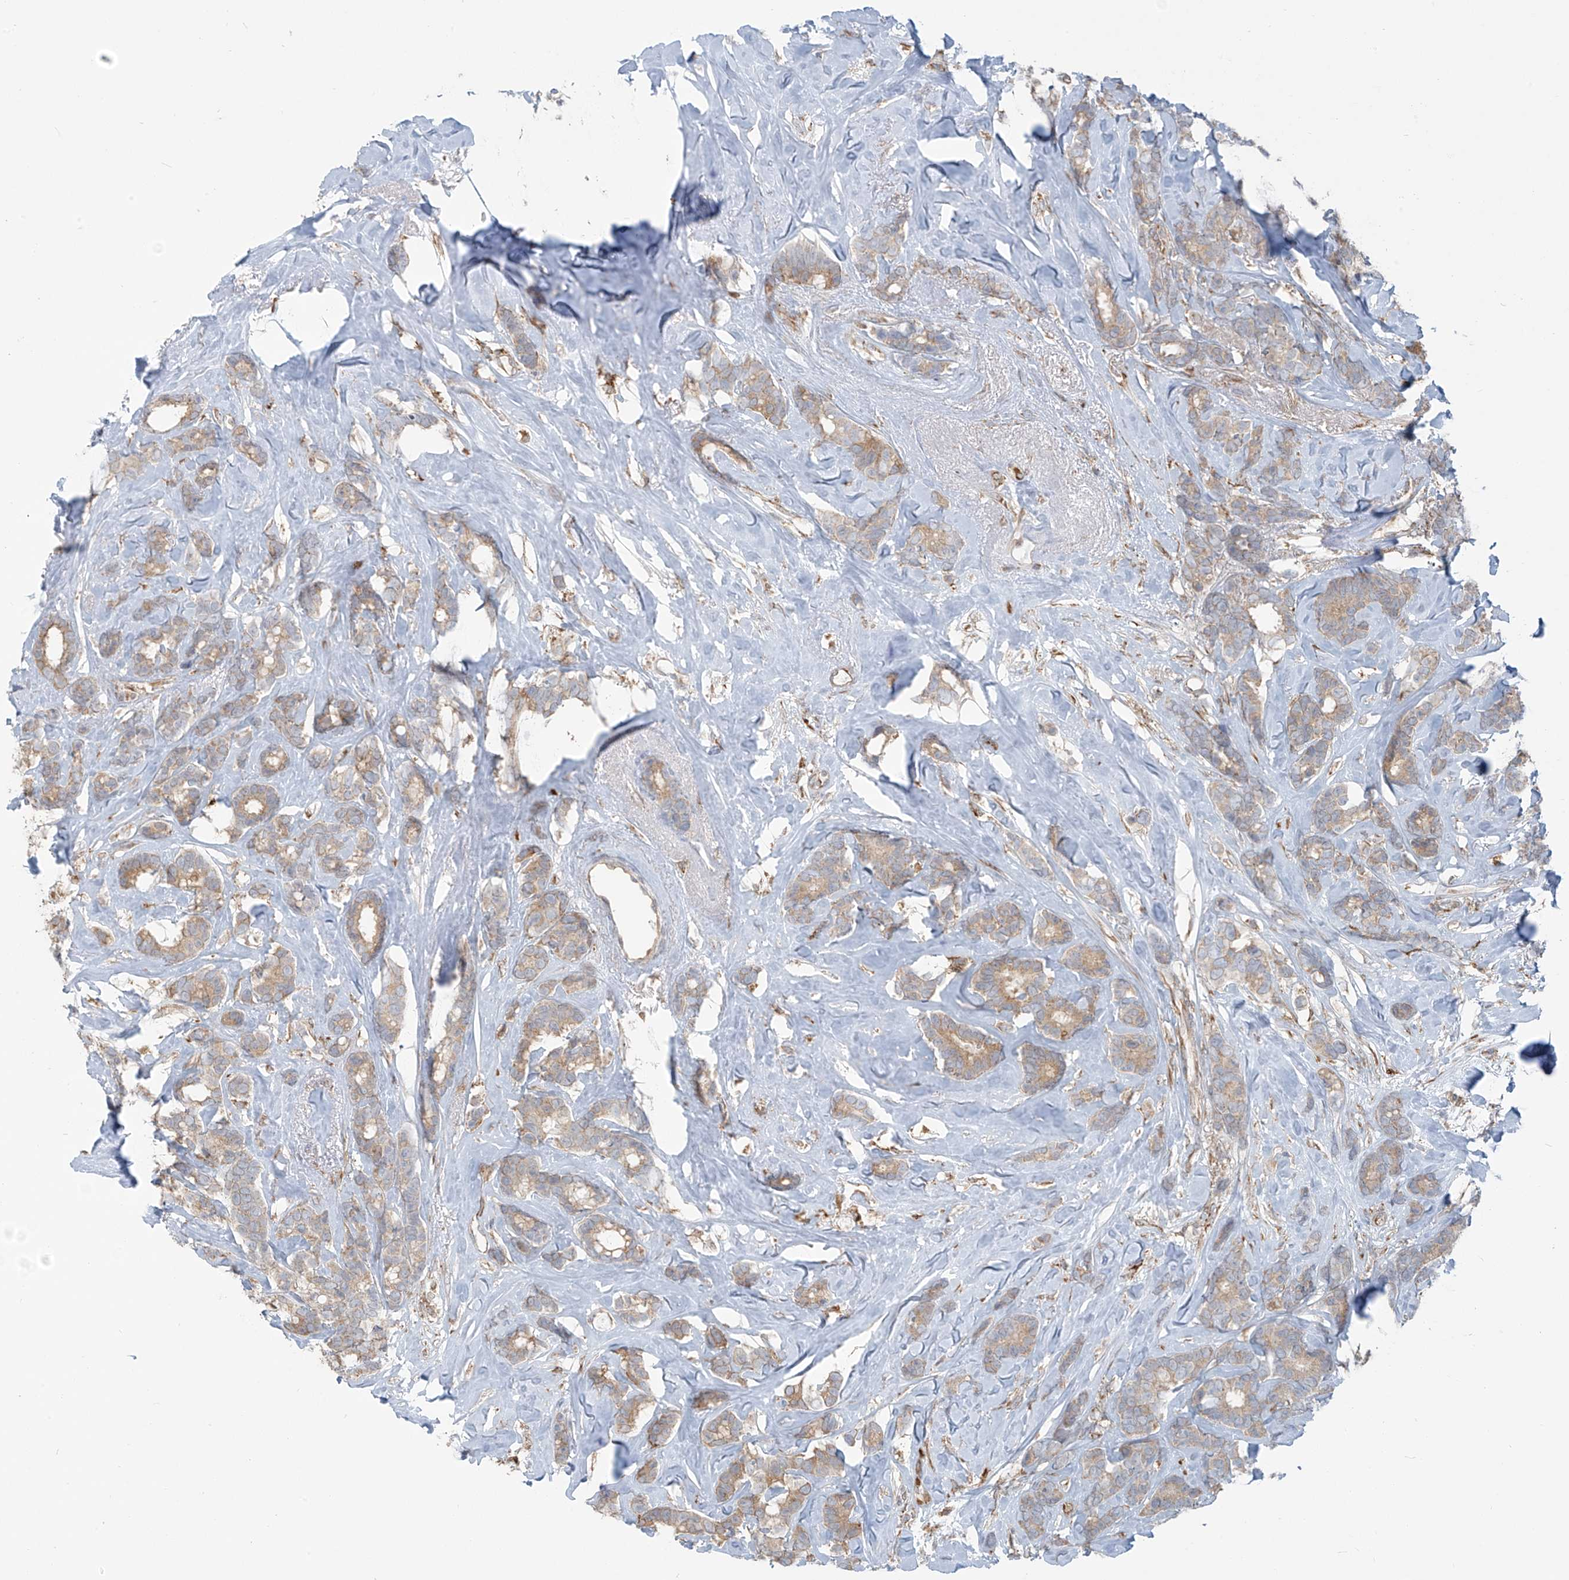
{"staining": {"intensity": "weak", "quantity": "25%-75%", "location": "cytoplasmic/membranous"}, "tissue": "breast cancer", "cell_type": "Tumor cells", "image_type": "cancer", "snomed": [{"axis": "morphology", "description": "Duct carcinoma"}, {"axis": "topography", "description": "Breast"}], "caption": "Brown immunohistochemical staining in human breast cancer exhibits weak cytoplasmic/membranous staining in approximately 25%-75% of tumor cells.", "gene": "KATNIP", "patient": {"sex": "female", "age": 87}}